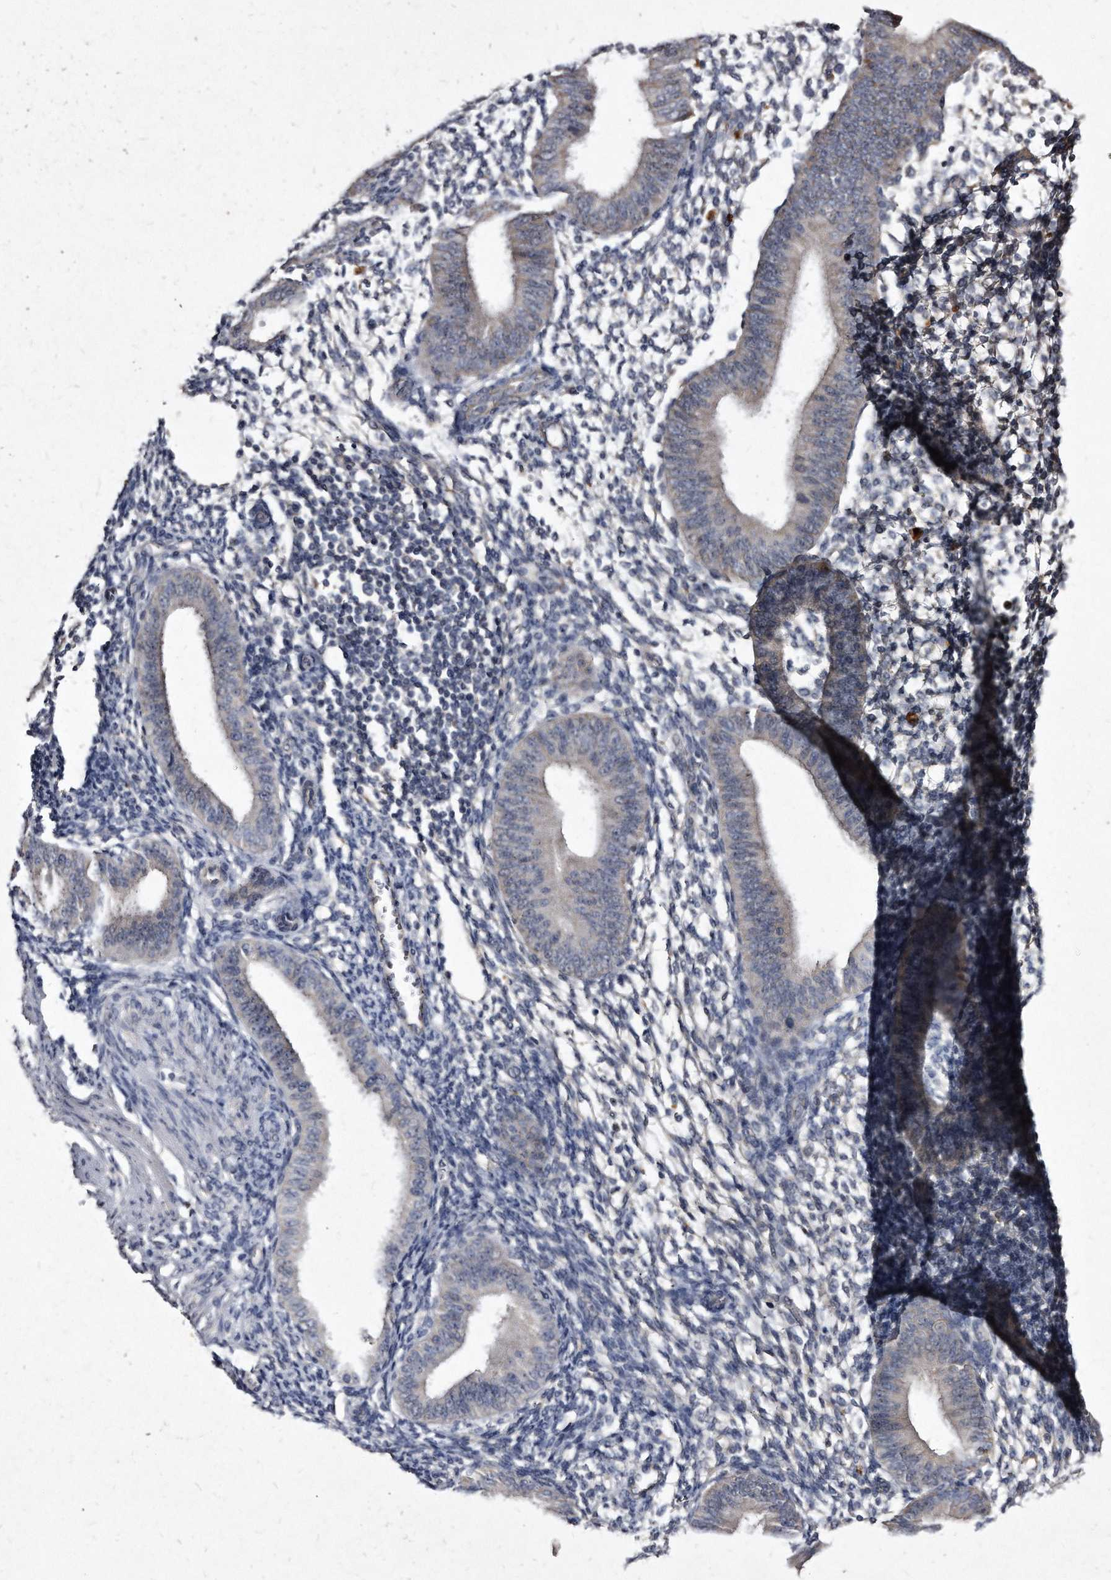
{"staining": {"intensity": "negative", "quantity": "none", "location": "none"}, "tissue": "endometrium", "cell_type": "Cells in endometrial stroma", "image_type": "normal", "snomed": [{"axis": "morphology", "description": "Normal tissue, NOS"}, {"axis": "topography", "description": "Uterus"}, {"axis": "topography", "description": "Endometrium"}], "caption": "An image of endometrium stained for a protein exhibits no brown staining in cells in endometrial stroma.", "gene": "KLHDC3", "patient": {"sex": "female", "age": 48}}